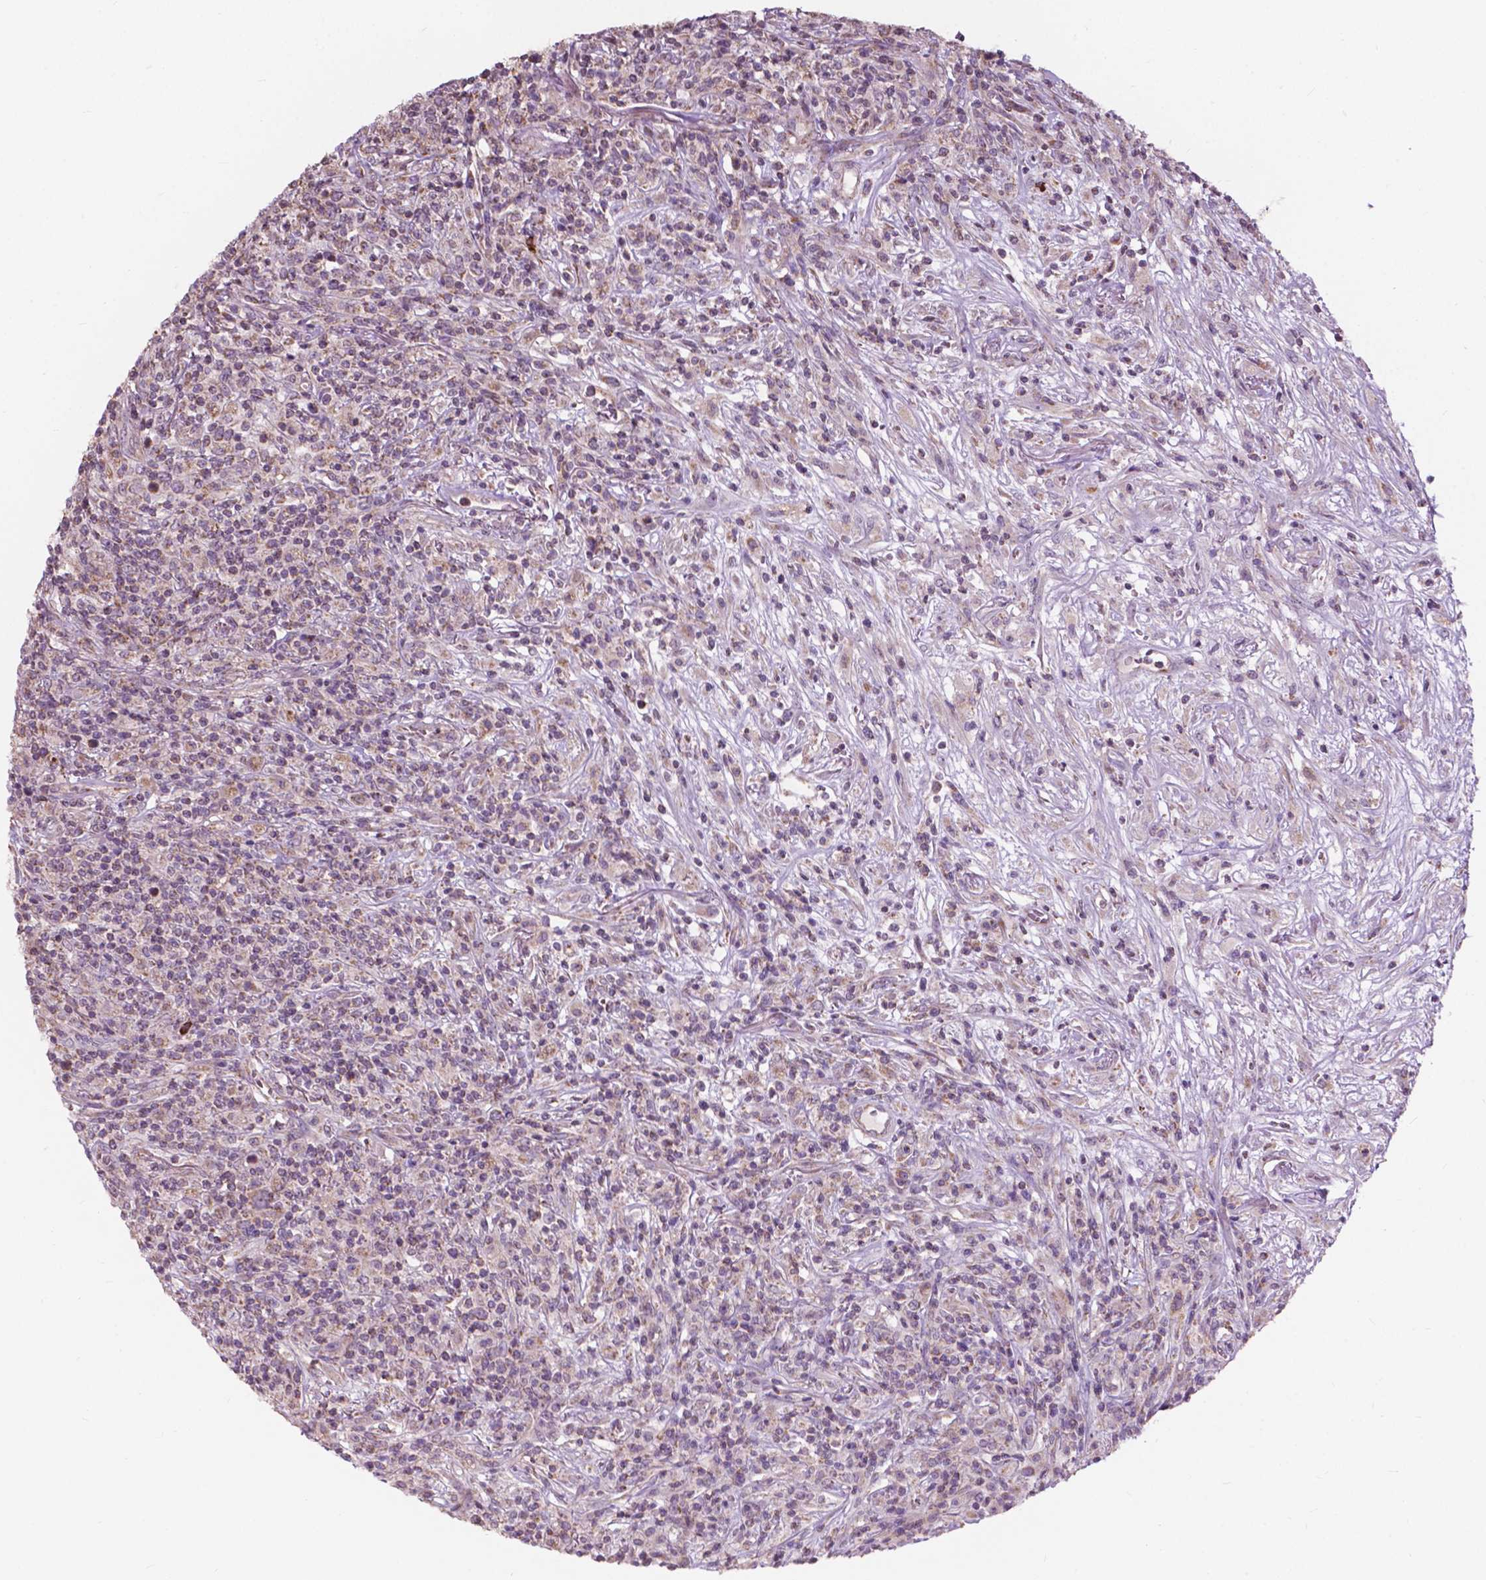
{"staining": {"intensity": "weak", "quantity": "25%-75%", "location": "cytoplasmic/membranous"}, "tissue": "lymphoma", "cell_type": "Tumor cells", "image_type": "cancer", "snomed": [{"axis": "morphology", "description": "Malignant lymphoma, non-Hodgkin's type, High grade"}, {"axis": "topography", "description": "Lung"}], "caption": "Malignant lymphoma, non-Hodgkin's type (high-grade) stained for a protein demonstrates weak cytoplasmic/membranous positivity in tumor cells.", "gene": "NDUFA10", "patient": {"sex": "male", "age": 79}}